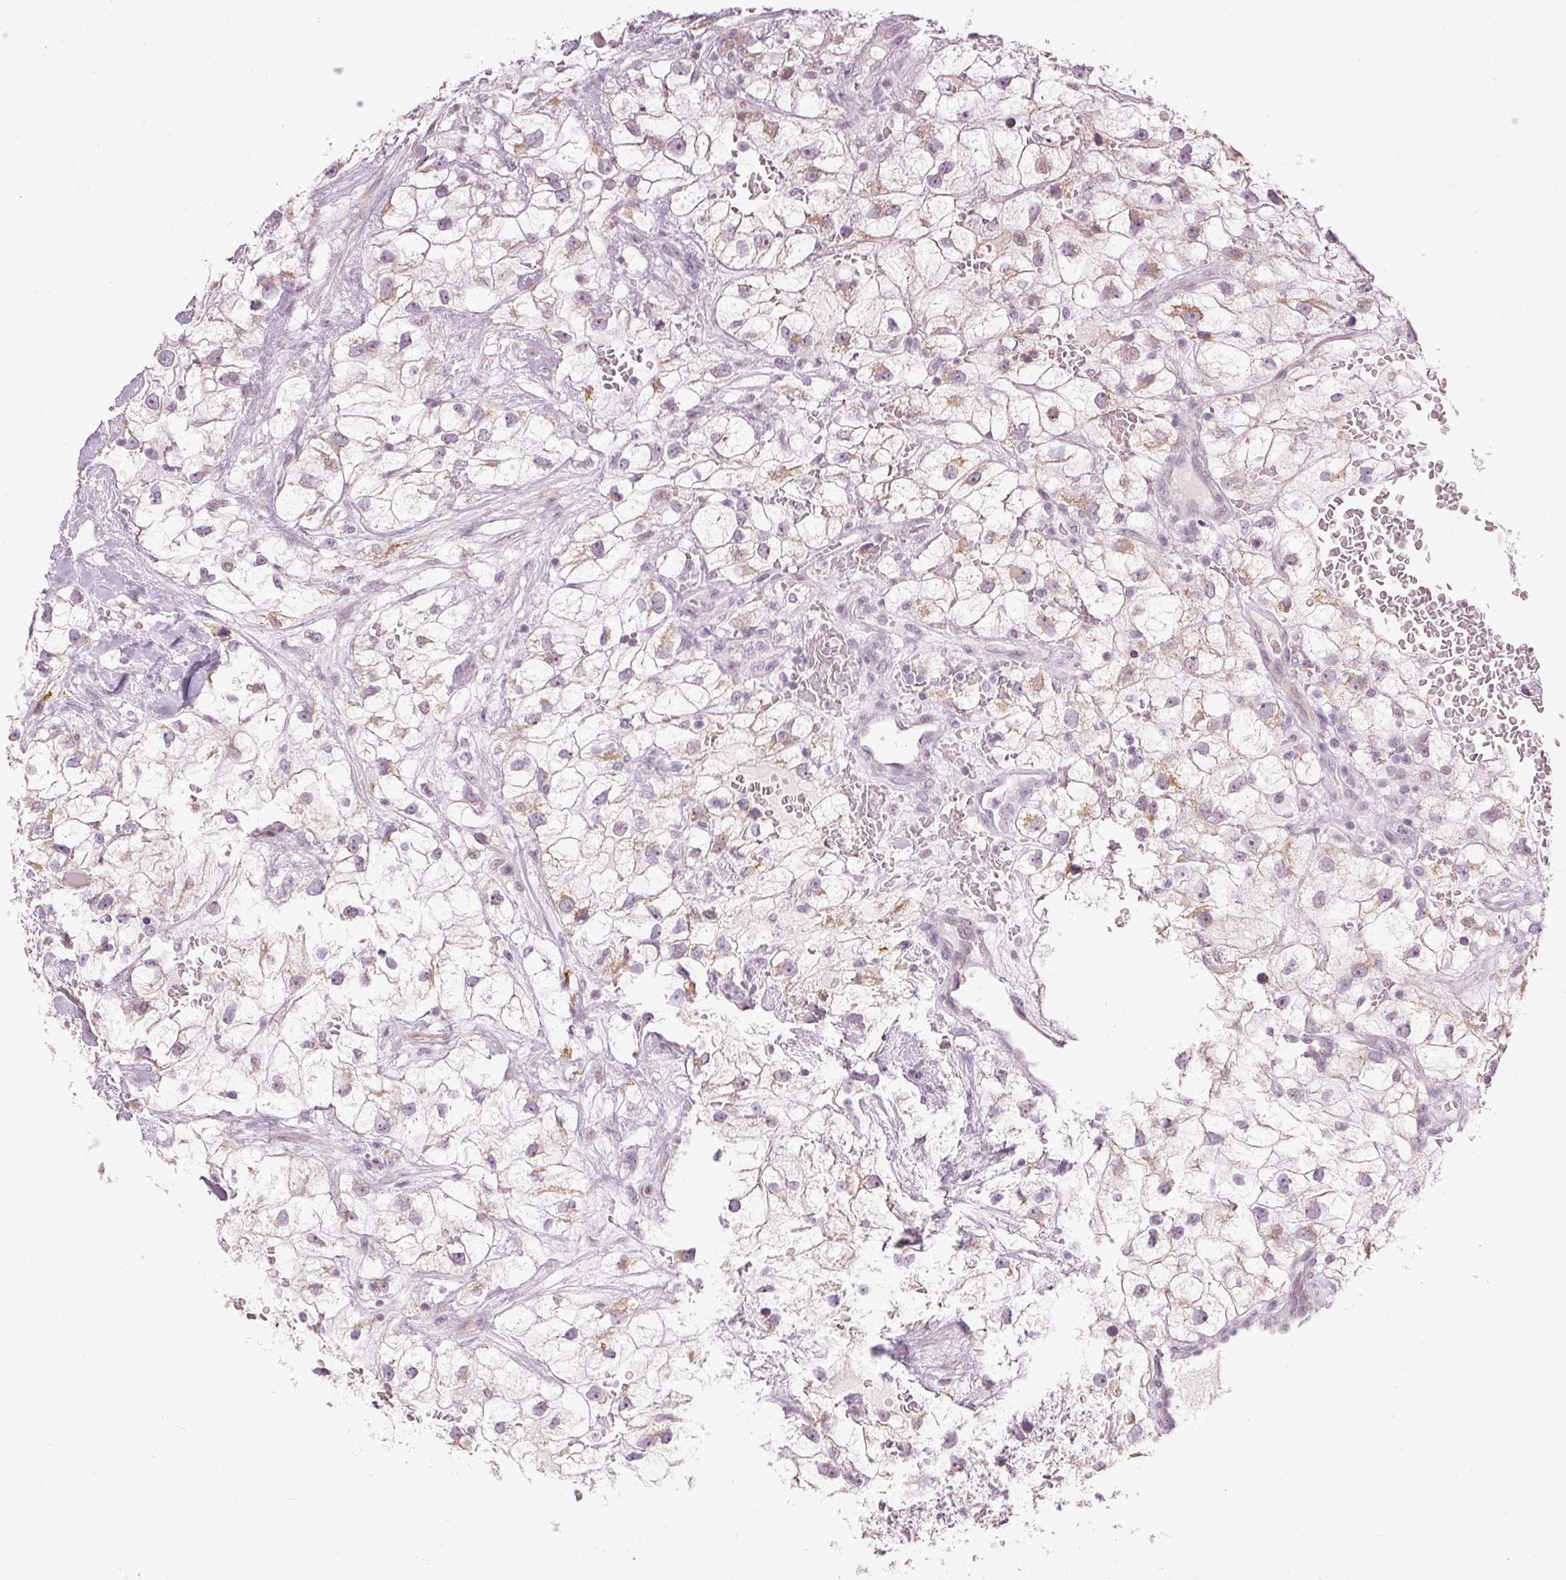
{"staining": {"intensity": "weak", "quantity": "25%-75%", "location": "cytoplasmic/membranous"}, "tissue": "renal cancer", "cell_type": "Tumor cells", "image_type": "cancer", "snomed": [{"axis": "morphology", "description": "Adenocarcinoma, NOS"}, {"axis": "topography", "description": "Kidney"}], "caption": "Renal cancer (adenocarcinoma) stained with a brown dye reveals weak cytoplasmic/membranous positive staining in approximately 25%-75% of tumor cells.", "gene": "NRDE2", "patient": {"sex": "male", "age": 59}}